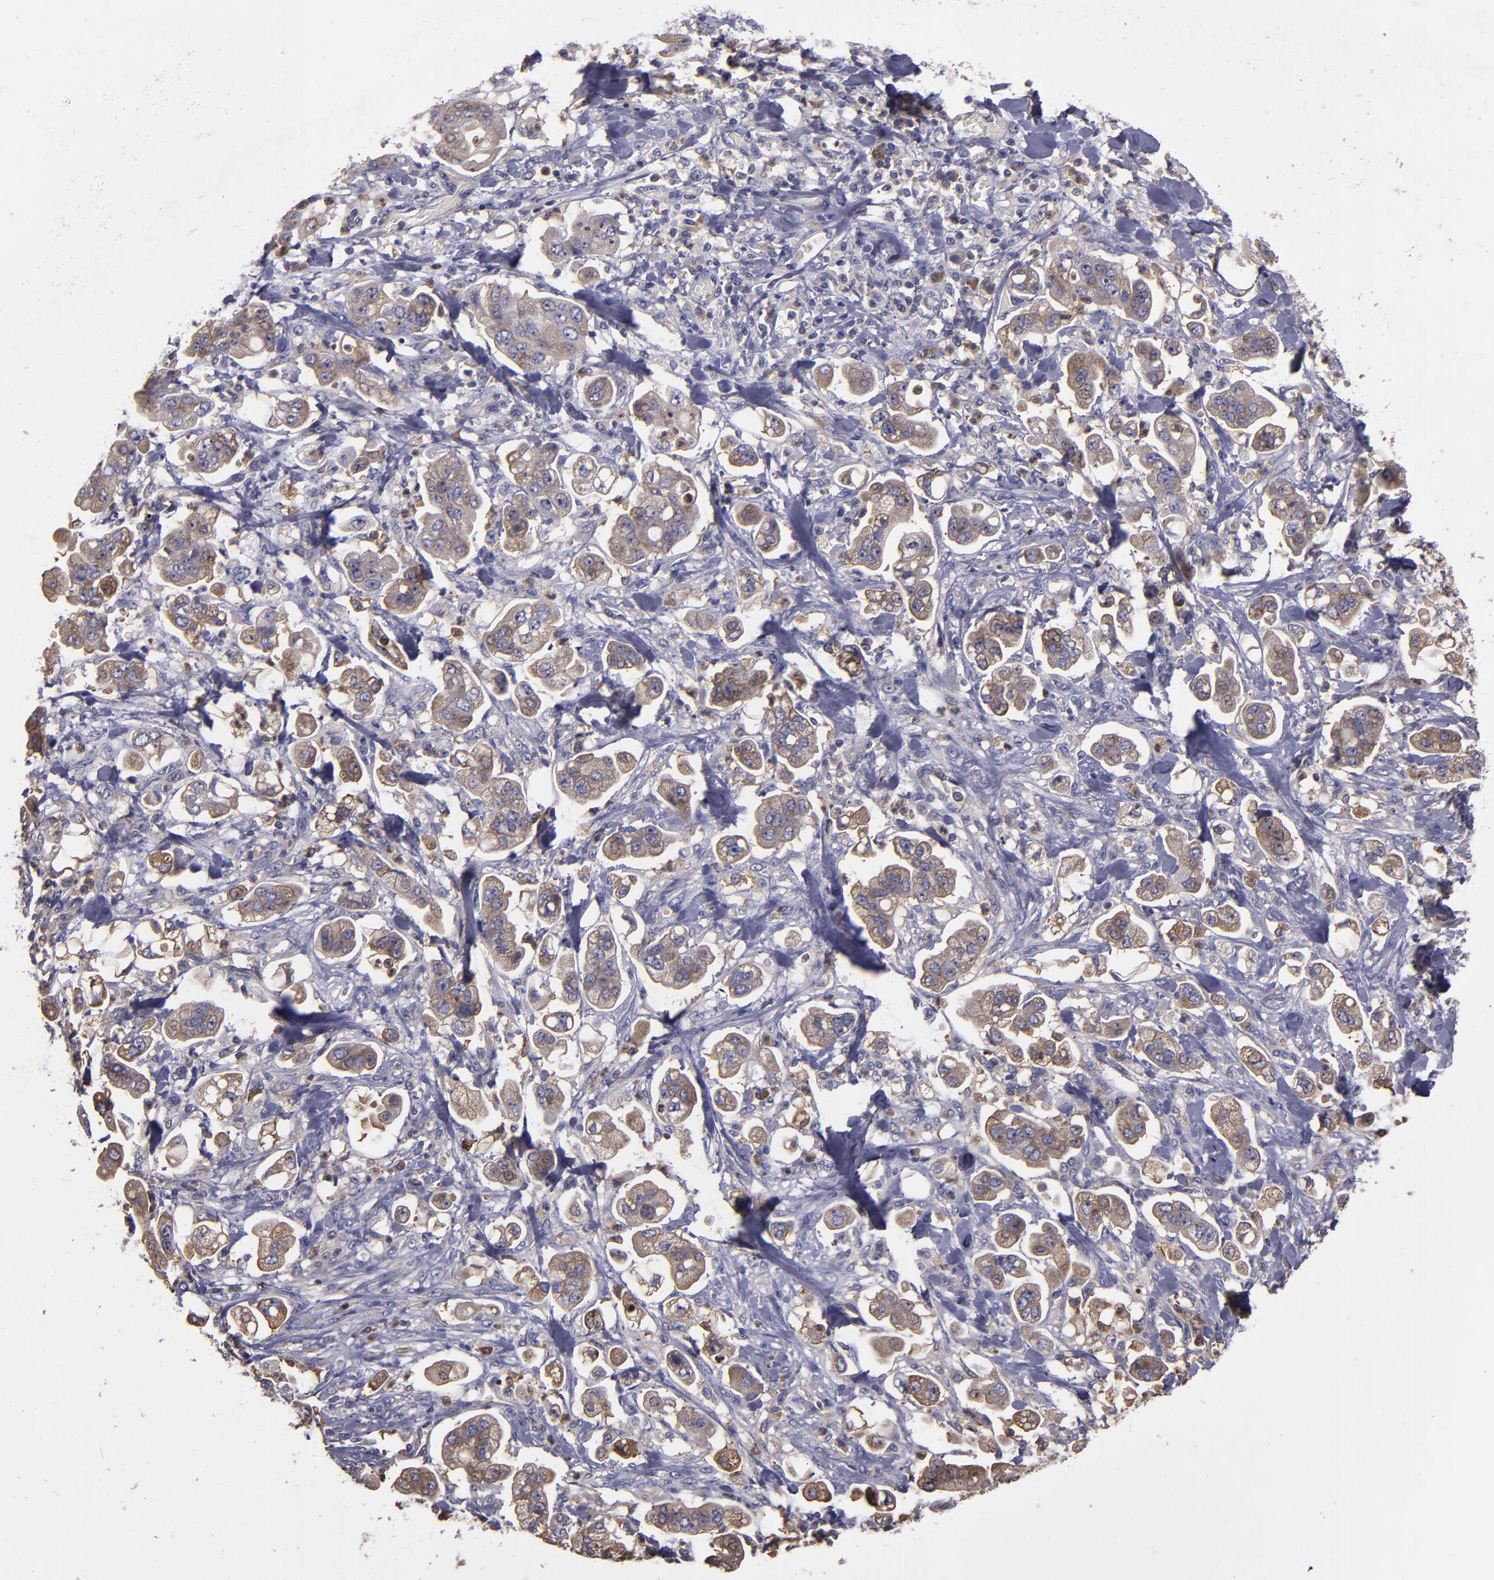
{"staining": {"intensity": "moderate", "quantity": "25%-75%", "location": "cytoplasmic/membranous"}, "tissue": "stomach cancer", "cell_type": "Tumor cells", "image_type": "cancer", "snomed": [{"axis": "morphology", "description": "Adenocarcinoma, NOS"}, {"axis": "topography", "description": "Stomach"}], "caption": "Moderate cytoplasmic/membranous protein positivity is seen in about 25%-75% of tumor cells in stomach cancer.", "gene": "CARS1", "patient": {"sex": "male", "age": 62}}